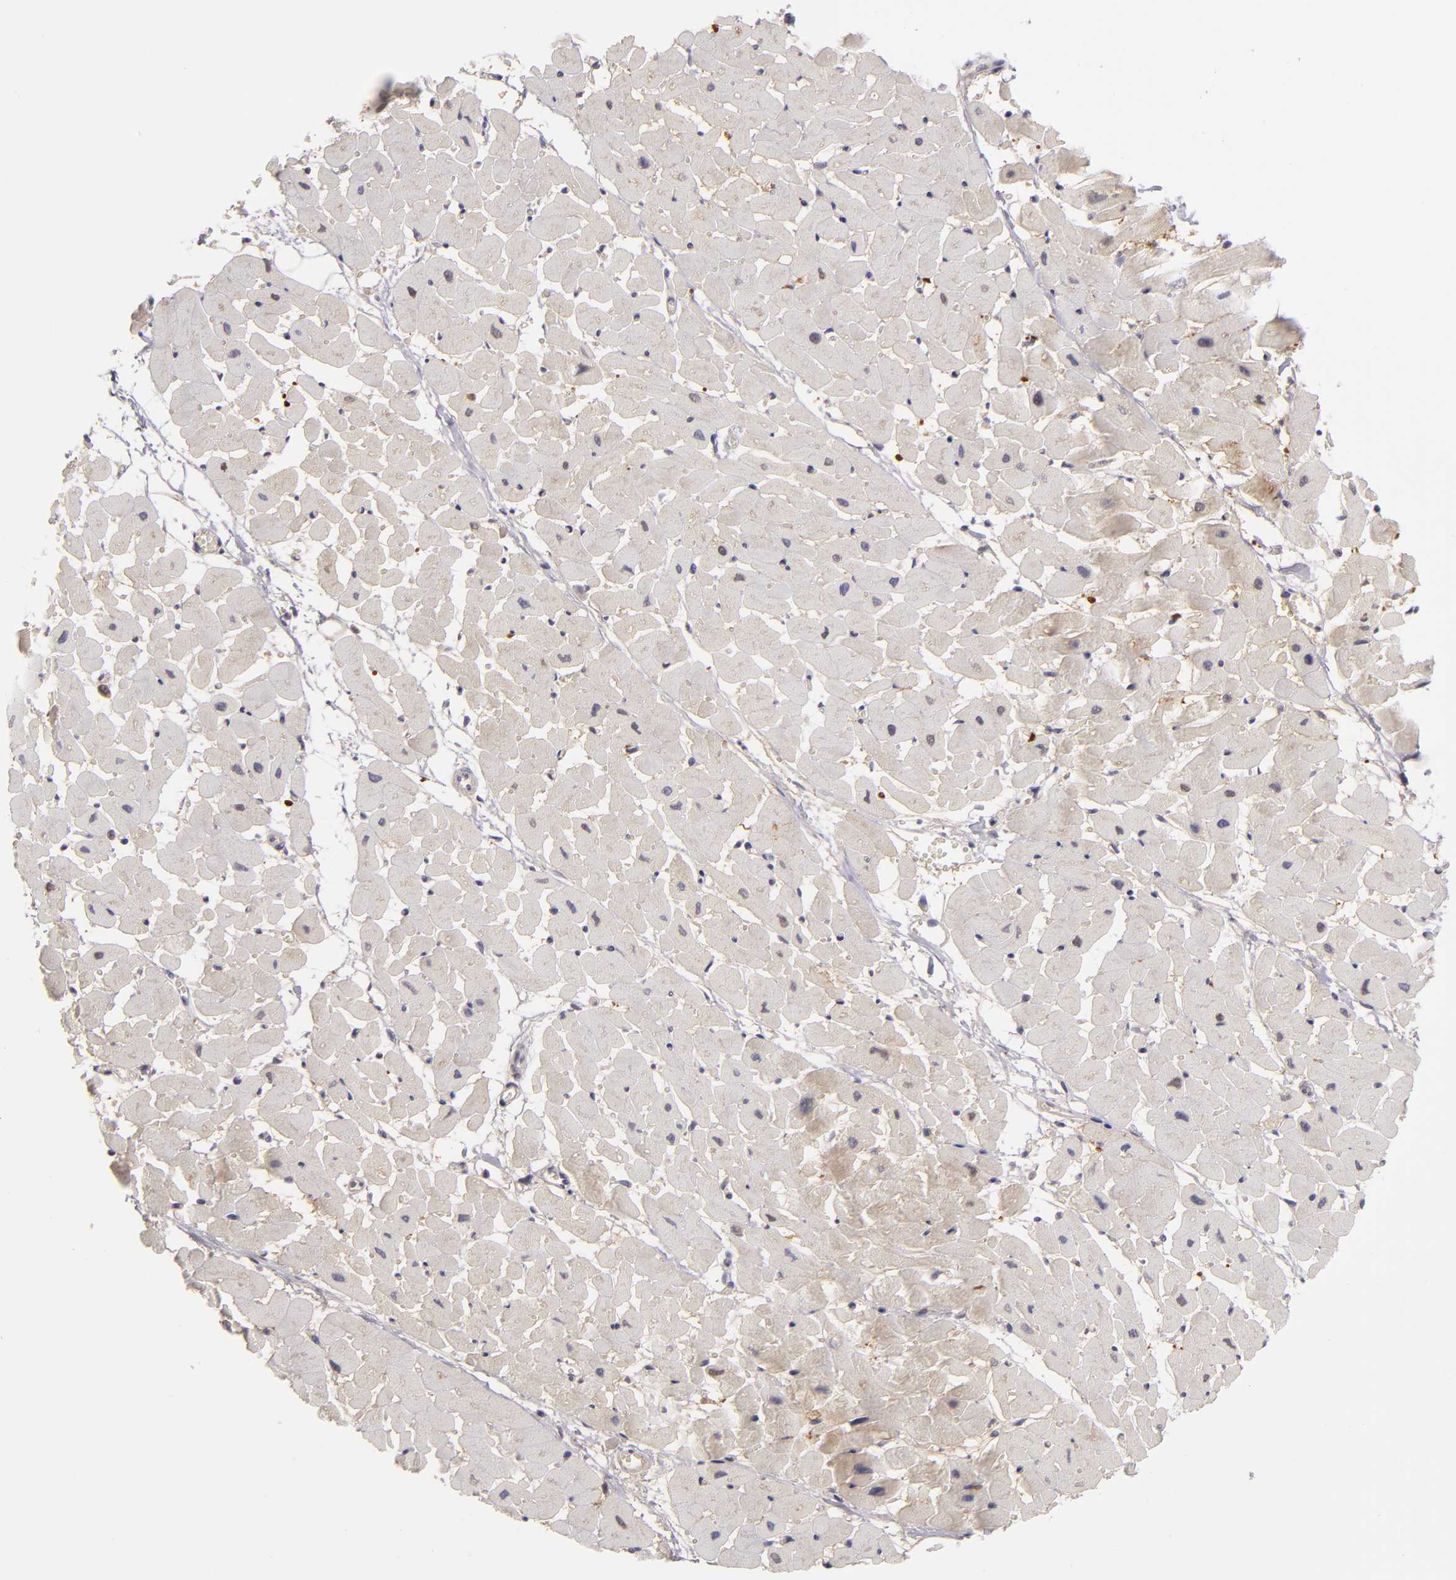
{"staining": {"intensity": "weak", "quantity": "<25%", "location": "cytoplasmic/membranous"}, "tissue": "heart muscle", "cell_type": "Cardiomyocytes", "image_type": "normal", "snomed": [{"axis": "morphology", "description": "Normal tissue, NOS"}, {"axis": "topography", "description": "Heart"}], "caption": "A high-resolution photomicrograph shows immunohistochemistry staining of normal heart muscle, which demonstrates no significant expression in cardiomyocytes. The staining is performed using DAB brown chromogen with nuclei counter-stained in using hematoxylin.", "gene": "MMP10", "patient": {"sex": "female", "age": 19}}